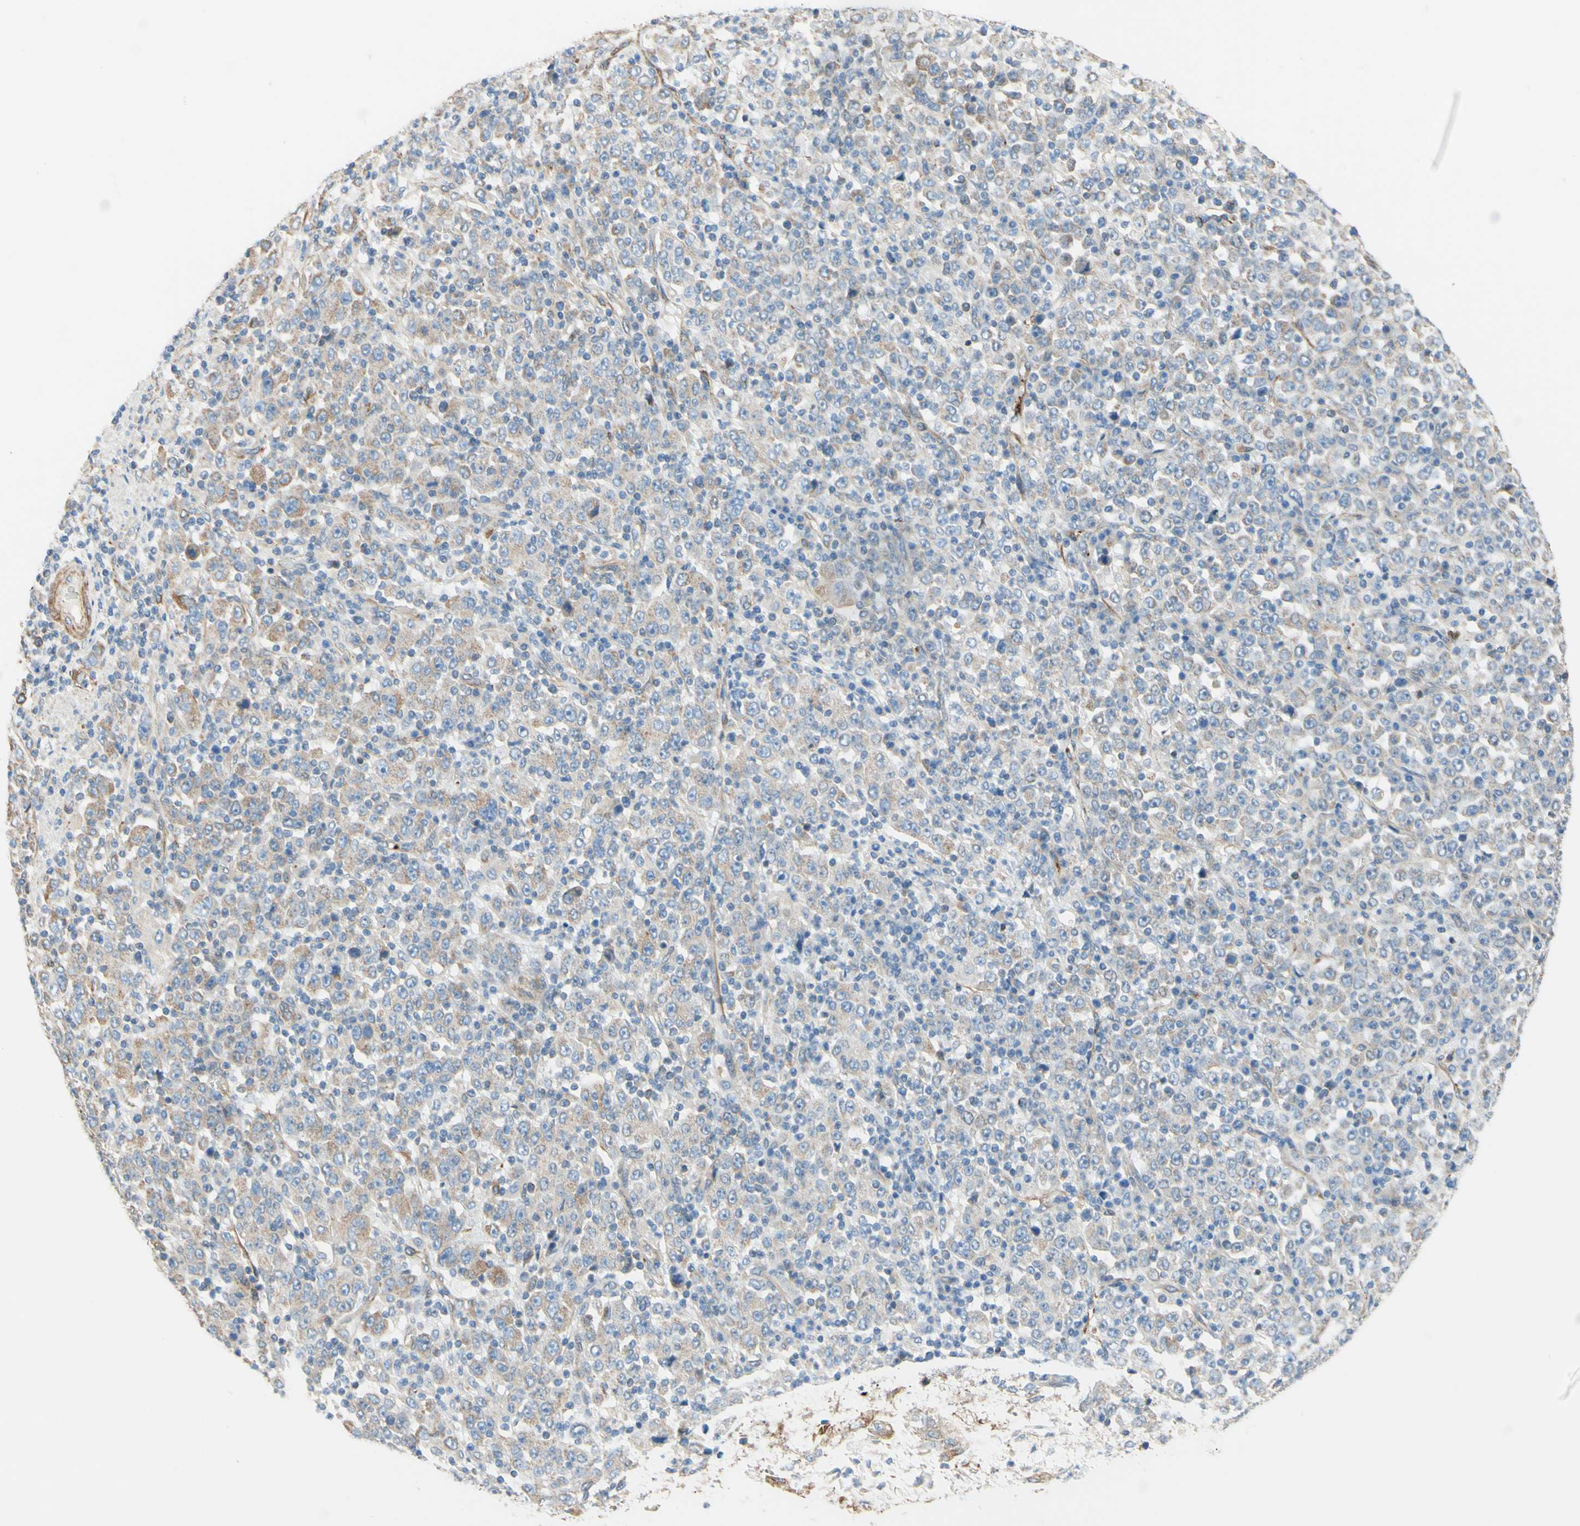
{"staining": {"intensity": "weak", "quantity": "25%-75%", "location": "cytoplasmic/membranous"}, "tissue": "stomach cancer", "cell_type": "Tumor cells", "image_type": "cancer", "snomed": [{"axis": "morphology", "description": "Normal tissue, NOS"}, {"axis": "morphology", "description": "Adenocarcinoma, NOS"}, {"axis": "topography", "description": "Stomach, upper"}, {"axis": "topography", "description": "Stomach"}], "caption": "A low amount of weak cytoplasmic/membranous staining is appreciated in approximately 25%-75% of tumor cells in stomach cancer (adenocarcinoma) tissue.", "gene": "ENDOD1", "patient": {"sex": "male", "age": 59}}